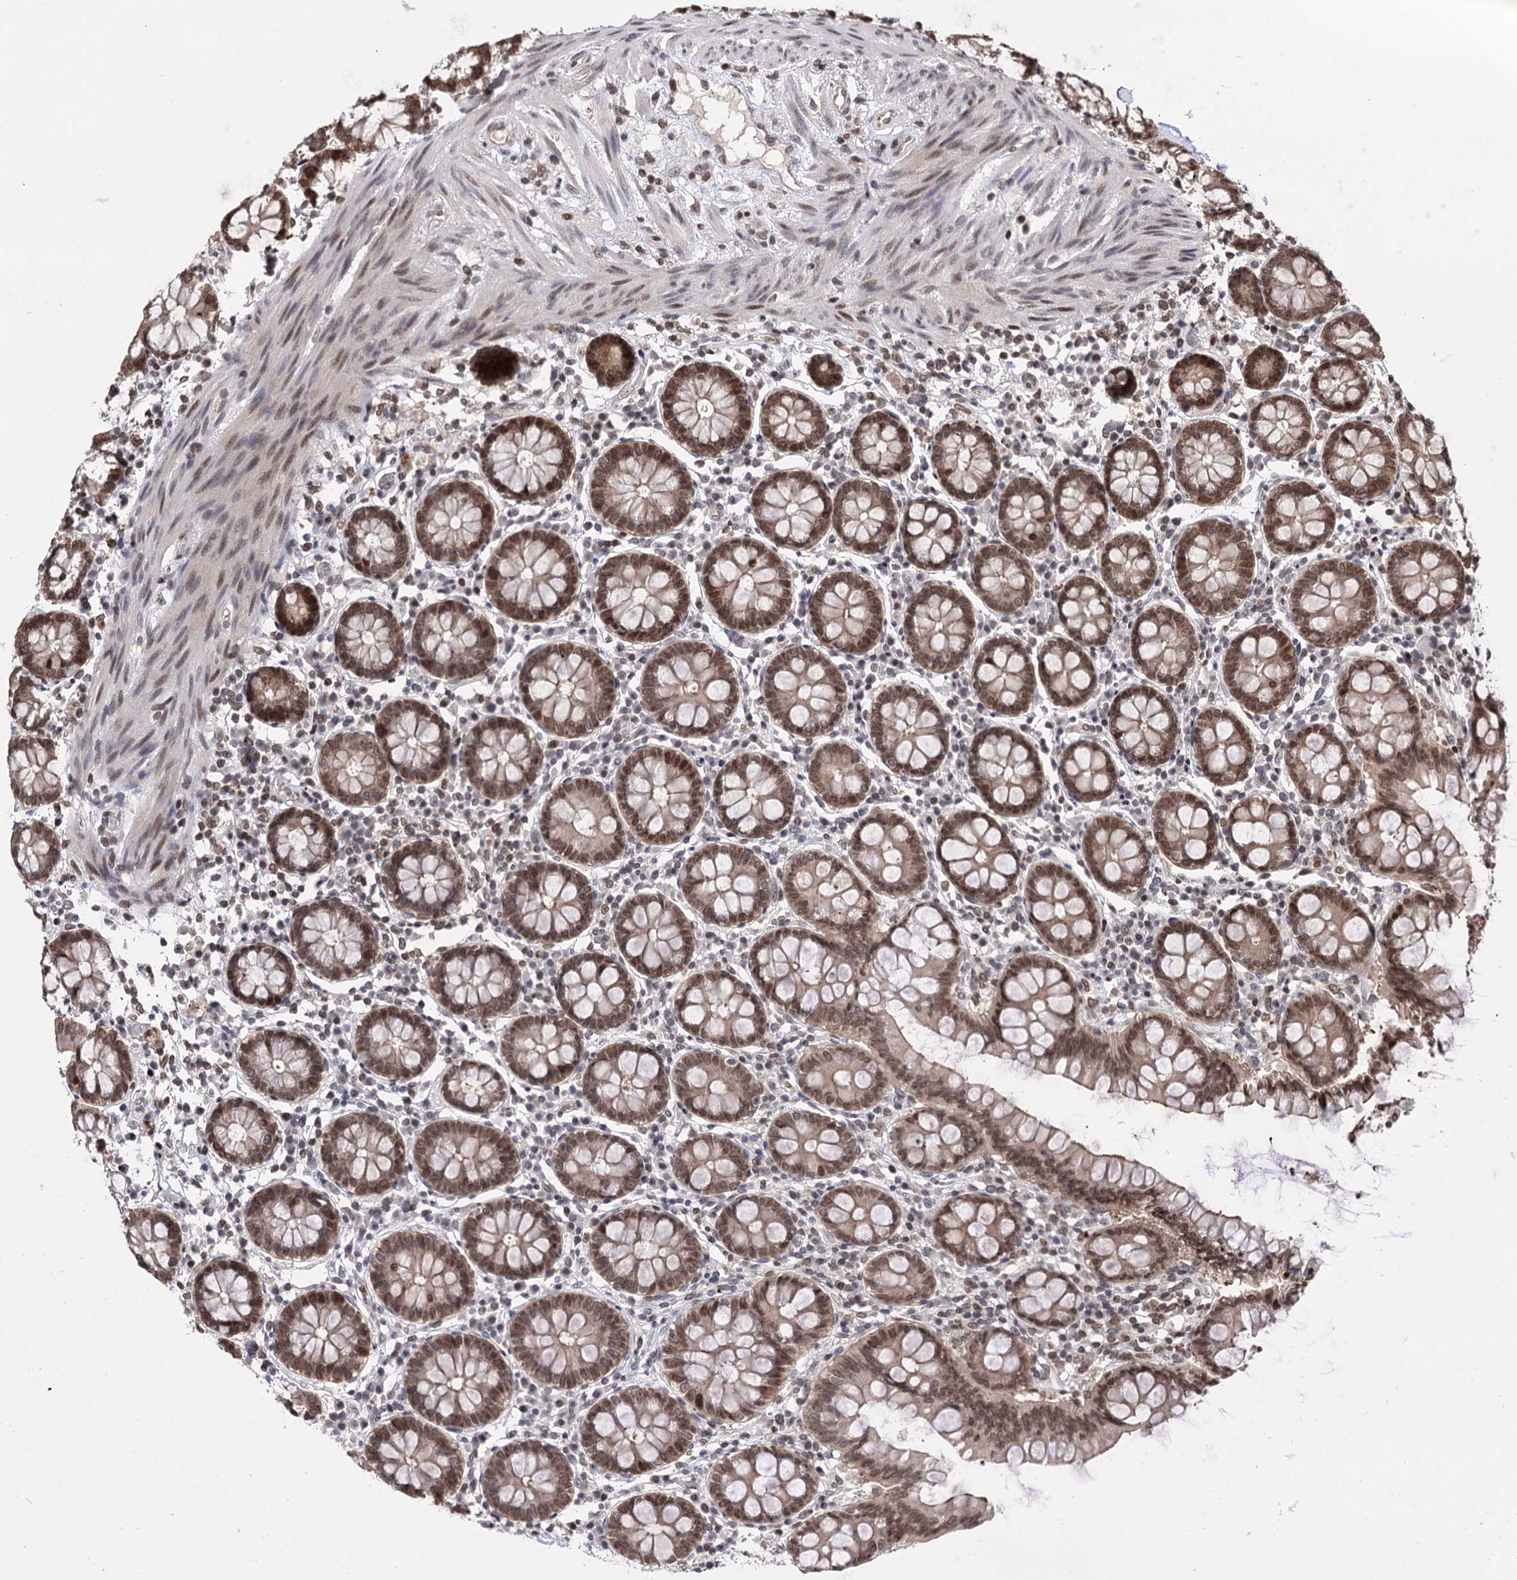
{"staining": {"intensity": "negative", "quantity": "none", "location": "none"}, "tissue": "colon", "cell_type": "Endothelial cells", "image_type": "normal", "snomed": [{"axis": "morphology", "description": "Normal tissue, NOS"}, {"axis": "topography", "description": "Colon"}], "caption": "IHC image of normal colon: colon stained with DAB shows no significant protein expression in endothelial cells.", "gene": "CCDC77", "patient": {"sex": "female", "age": 79}}